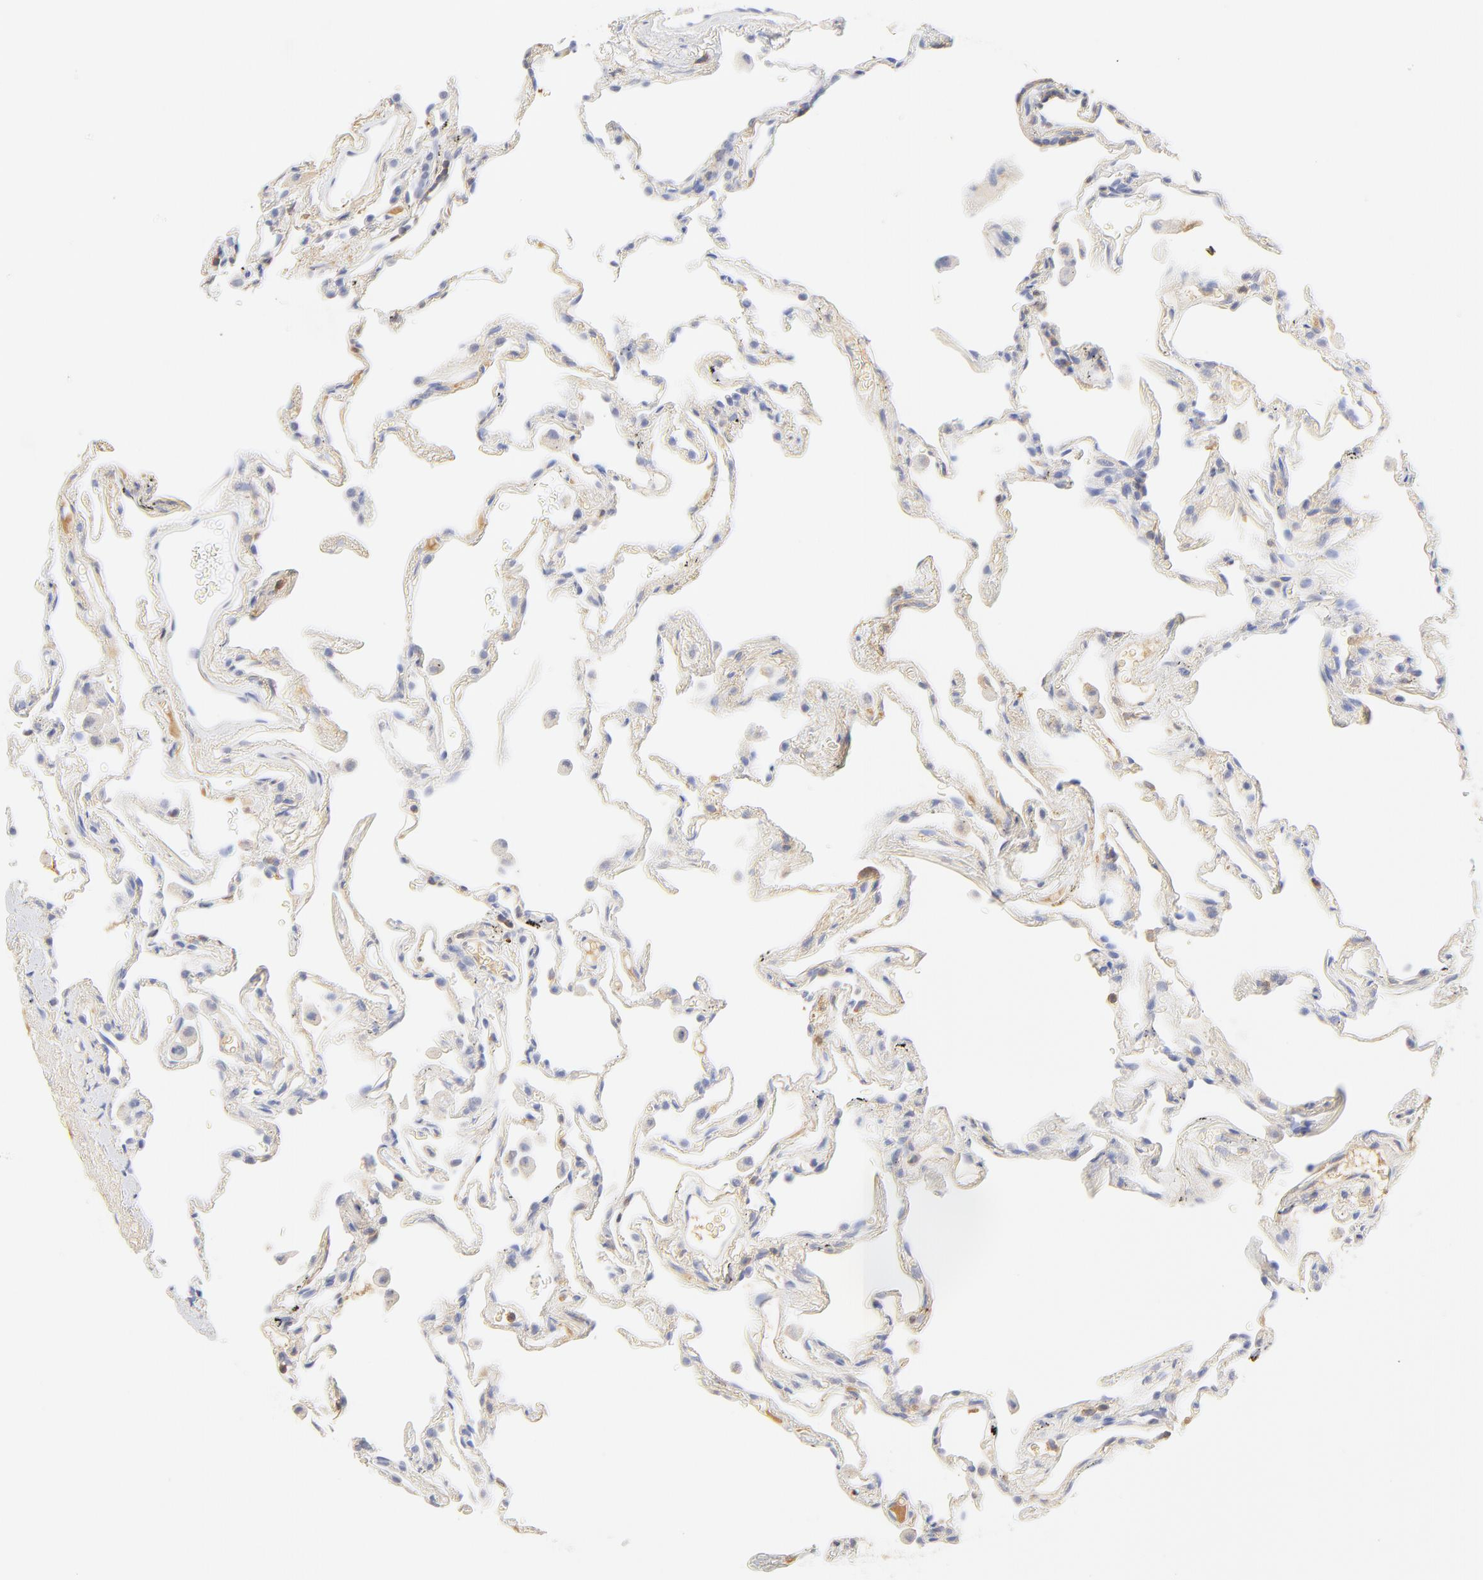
{"staining": {"intensity": "negative", "quantity": "none", "location": "none"}, "tissue": "lung", "cell_type": "Alveolar cells", "image_type": "normal", "snomed": [{"axis": "morphology", "description": "Normal tissue, NOS"}, {"axis": "morphology", "description": "Inflammation, NOS"}, {"axis": "topography", "description": "Lung"}], "caption": "Immunohistochemistry of benign lung demonstrates no positivity in alveolar cells.", "gene": "MDGA2", "patient": {"sex": "male", "age": 69}}